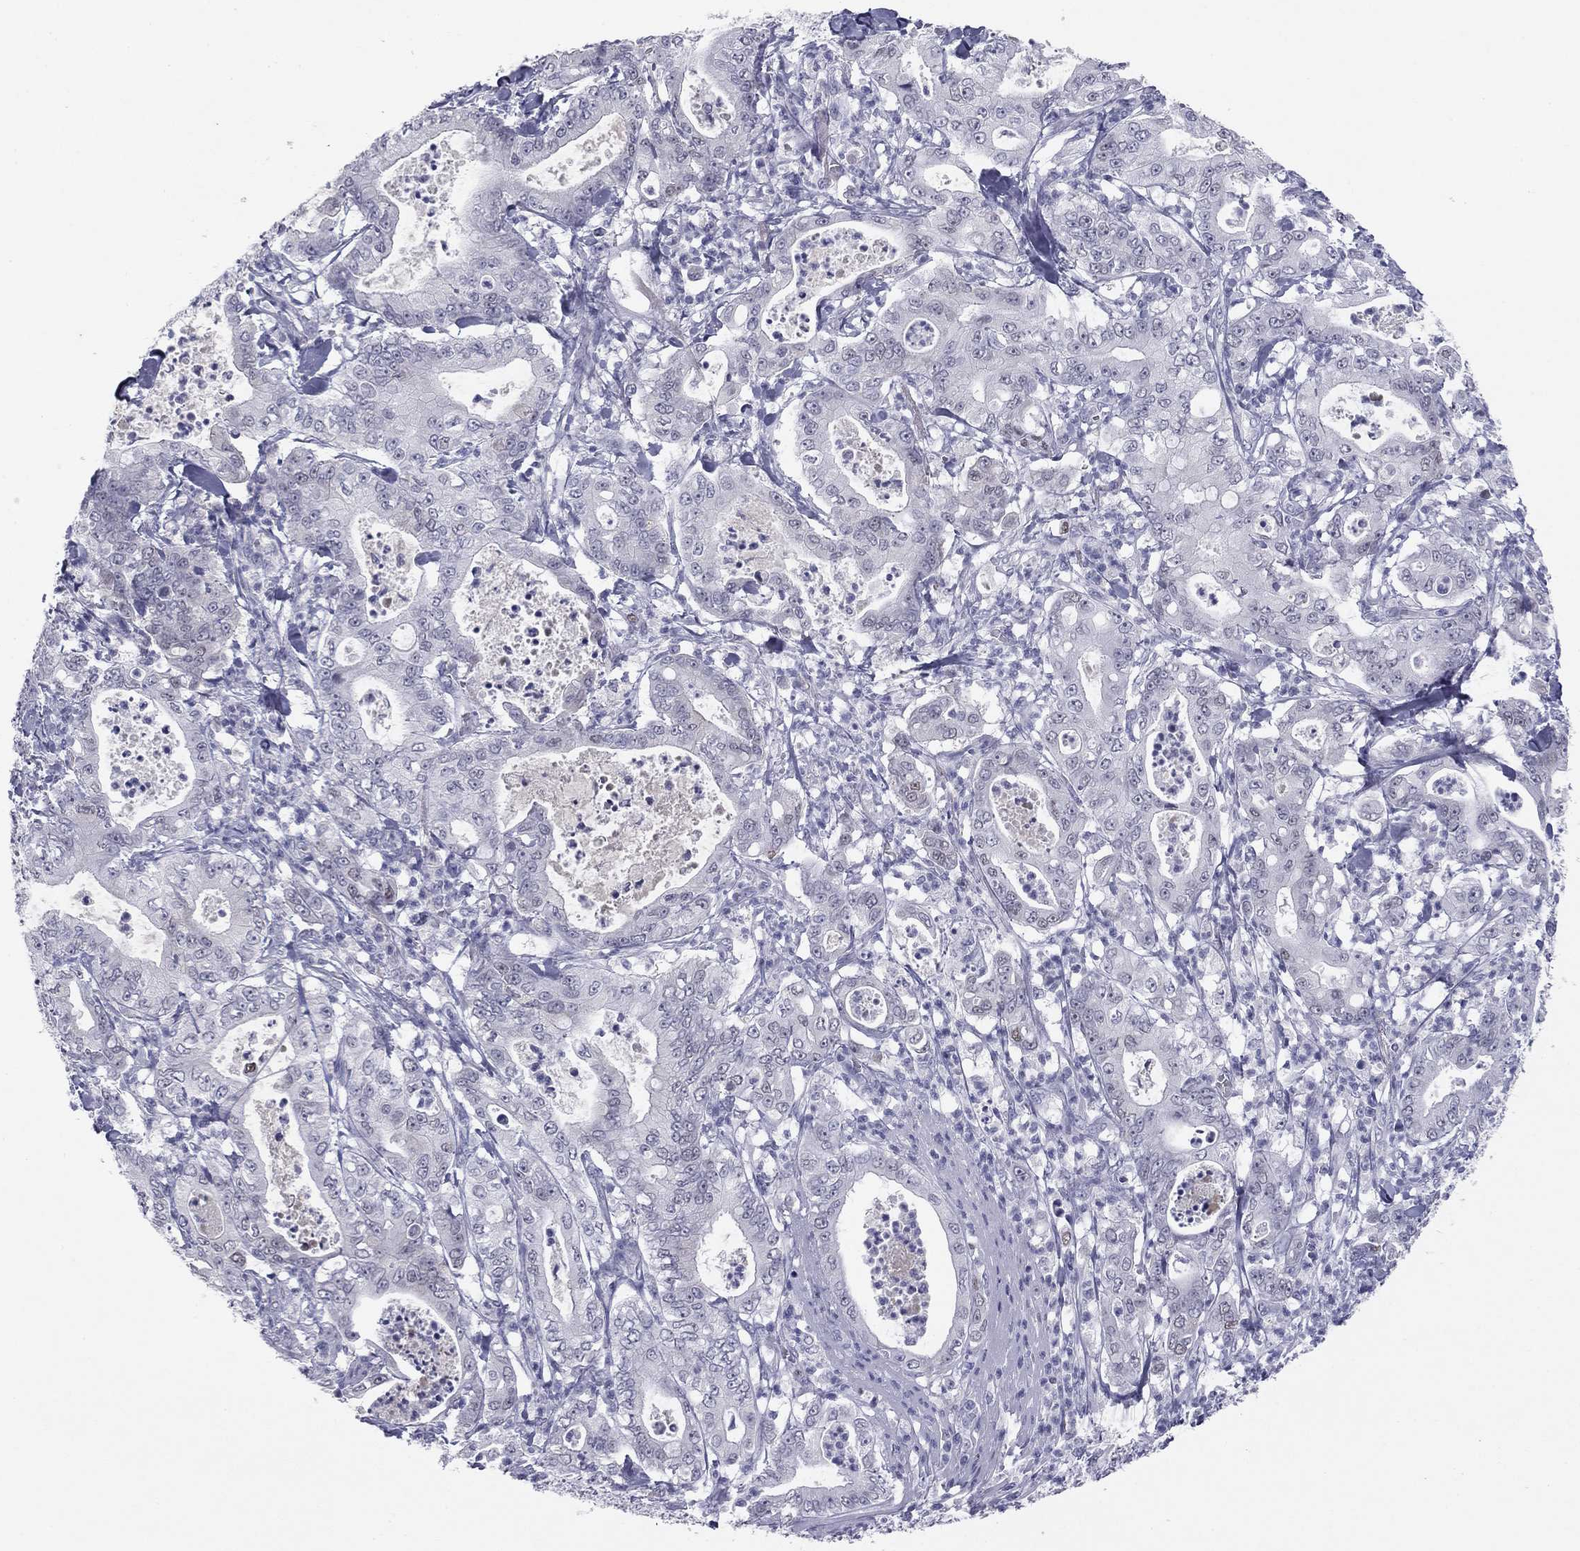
{"staining": {"intensity": "negative", "quantity": "none", "location": "none"}, "tissue": "pancreatic cancer", "cell_type": "Tumor cells", "image_type": "cancer", "snomed": [{"axis": "morphology", "description": "Adenocarcinoma, NOS"}, {"axis": "topography", "description": "Pancreas"}], "caption": "Tumor cells show no significant expression in pancreatic cancer.", "gene": "TFAP2B", "patient": {"sex": "male", "age": 71}}